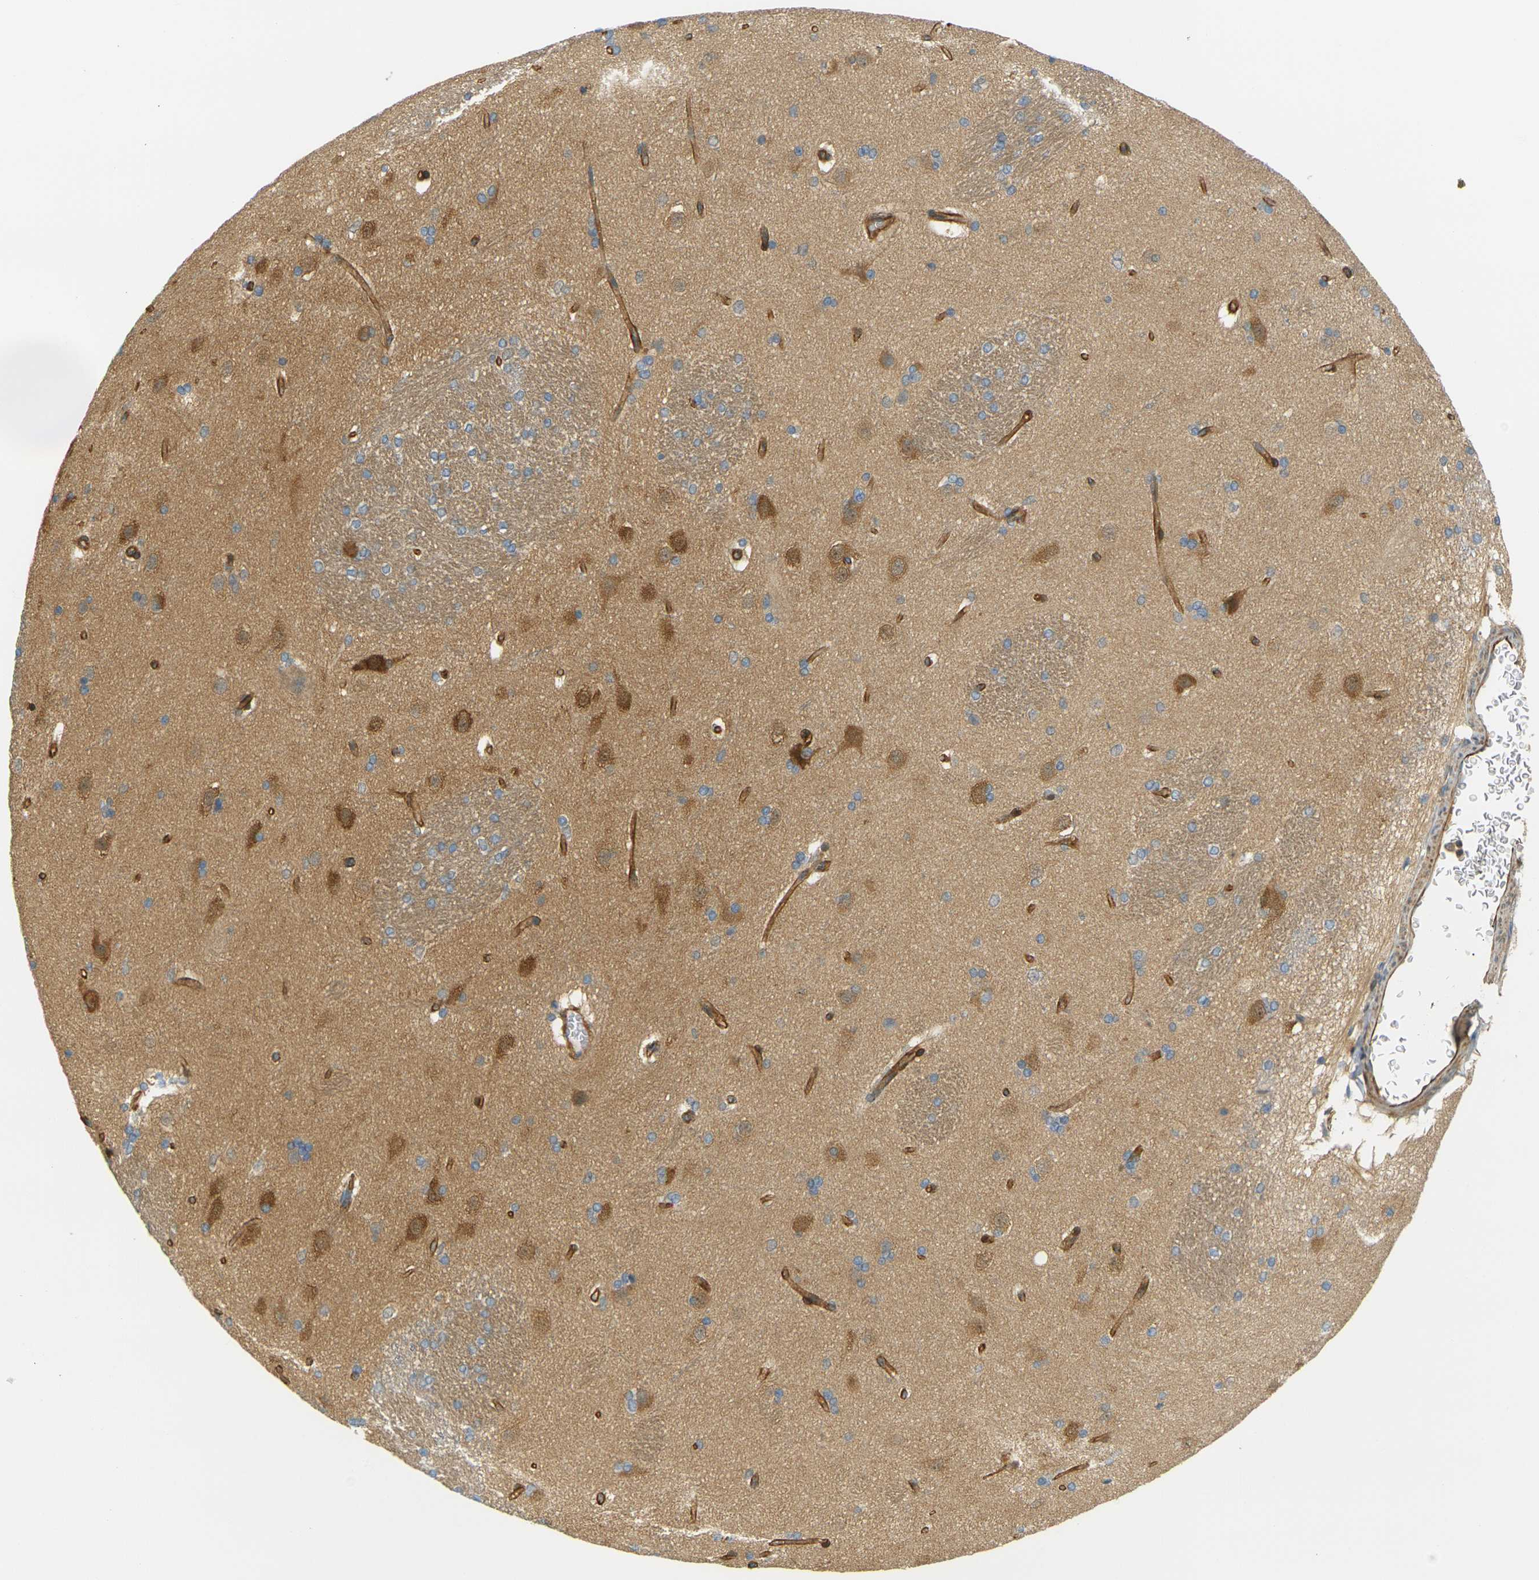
{"staining": {"intensity": "negative", "quantity": "none", "location": "none"}, "tissue": "caudate", "cell_type": "Glial cells", "image_type": "normal", "snomed": [{"axis": "morphology", "description": "Normal tissue, NOS"}, {"axis": "topography", "description": "Lateral ventricle wall"}], "caption": "Immunohistochemistry (IHC) image of benign caudate: human caudate stained with DAB exhibits no significant protein positivity in glial cells. The staining is performed using DAB brown chromogen with nuclei counter-stained in using hematoxylin.", "gene": "CYTH3", "patient": {"sex": "female", "age": 19}}